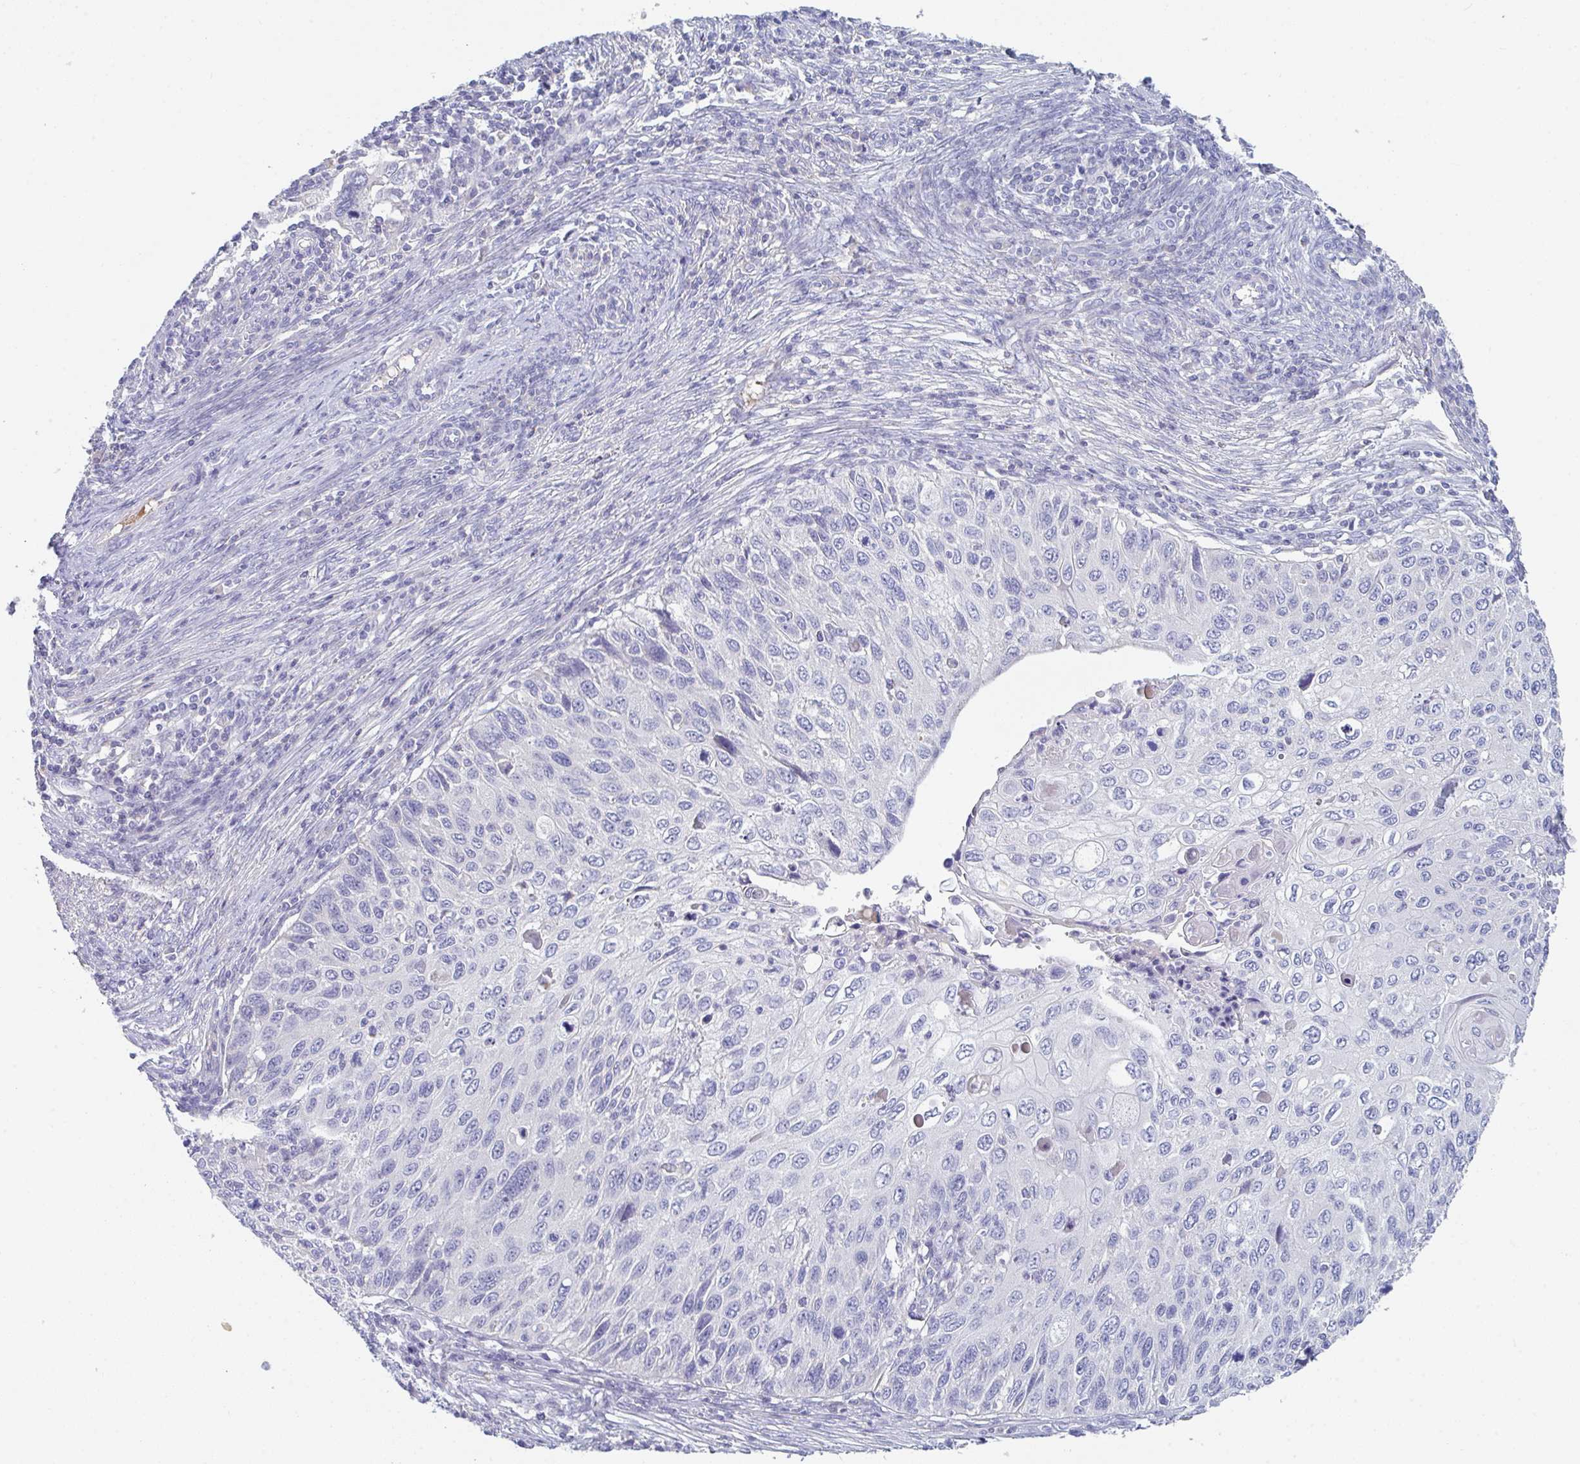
{"staining": {"intensity": "negative", "quantity": "none", "location": "none"}, "tissue": "cervical cancer", "cell_type": "Tumor cells", "image_type": "cancer", "snomed": [{"axis": "morphology", "description": "Squamous cell carcinoma, NOS"}, {"axis": "topography", "description": "Cervix"}], "caption": "DAB immunohistochemical staining of human cervical cancer (squamous cell carcinoma) exhibits no significant expression in tumor cells.", "gene": "HGFAC", "patient": {"sex": "female", "age": 70}}